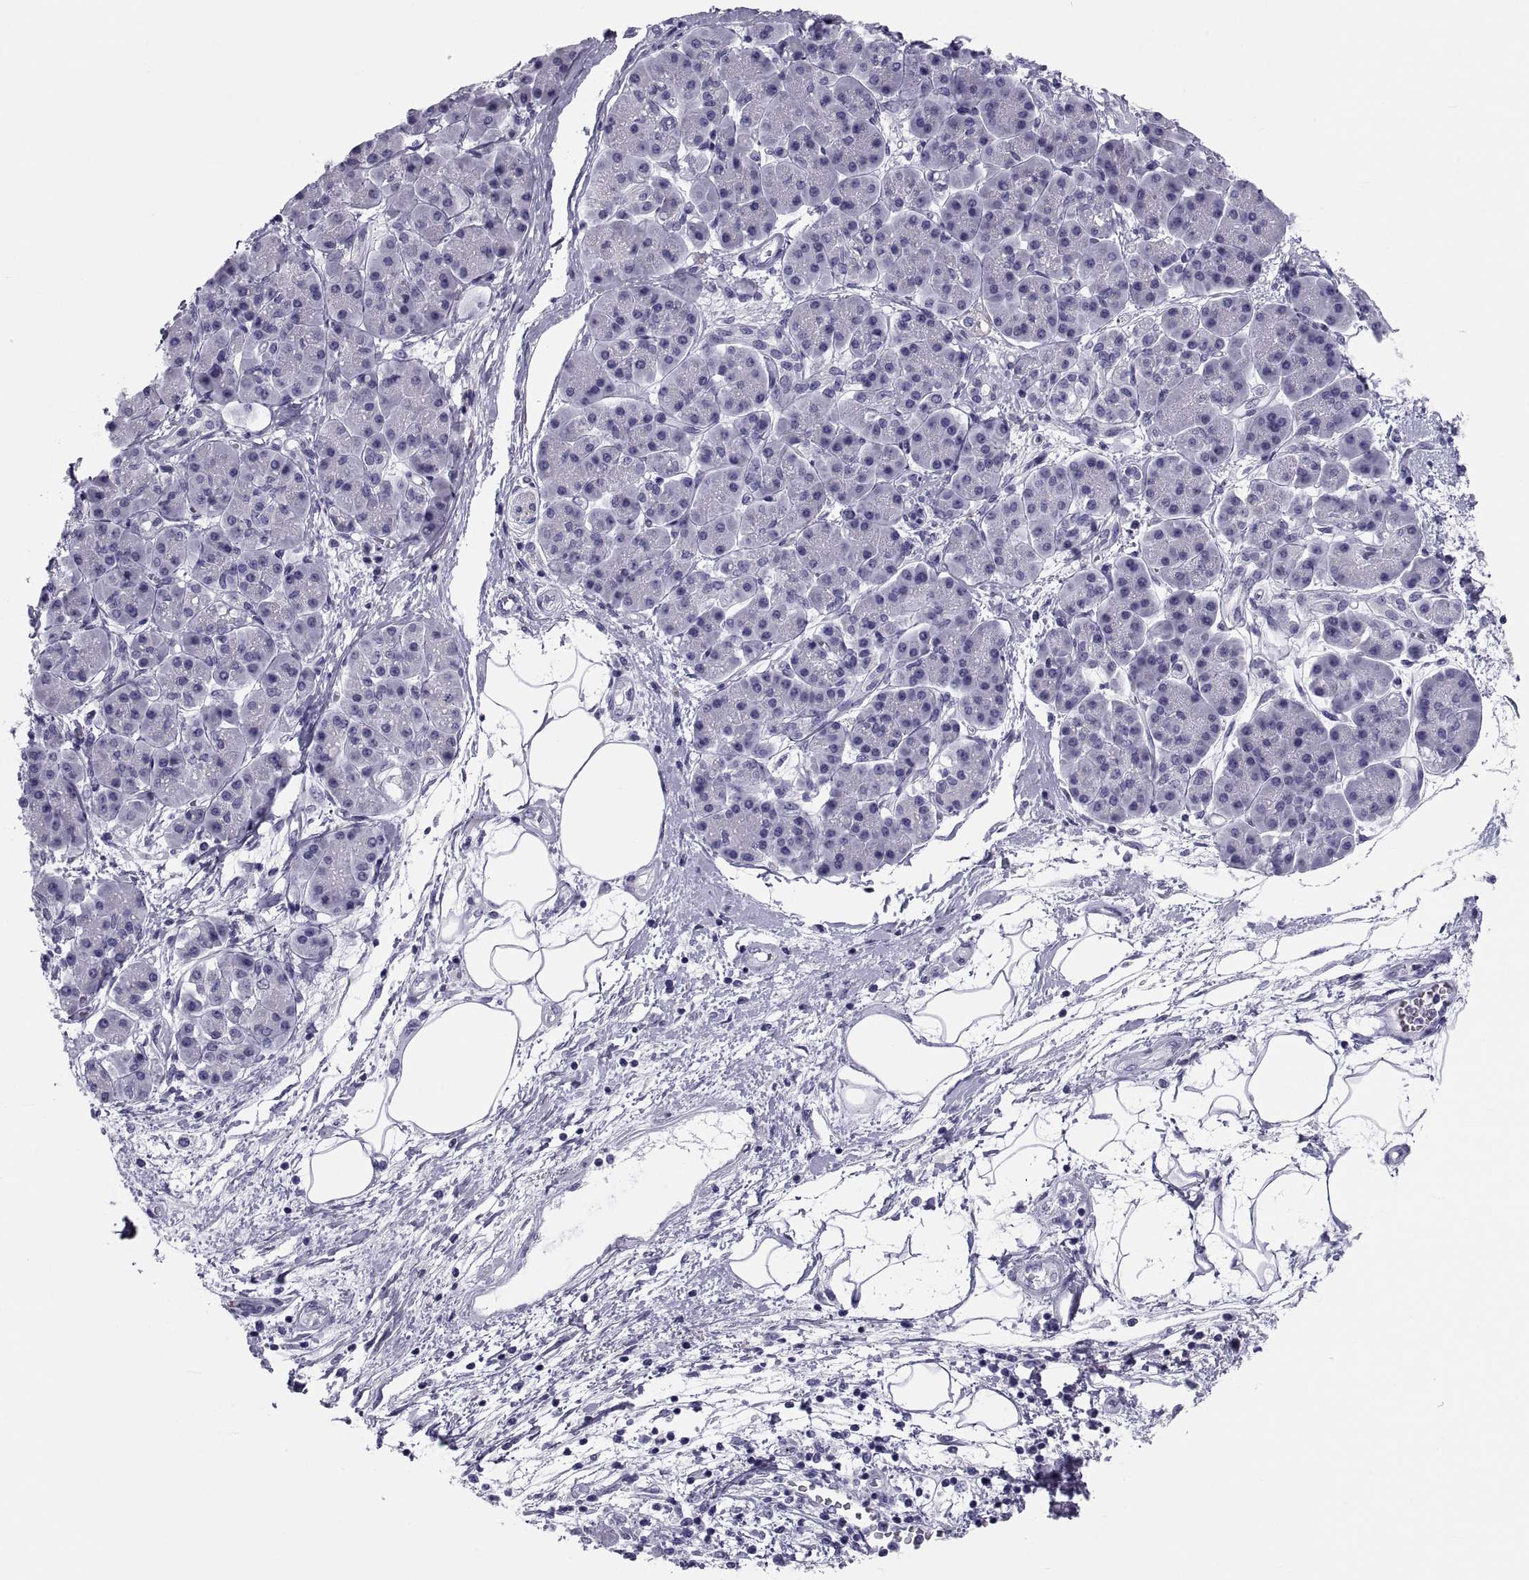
{"staining": {"intensity": "negative", "quantity": "none", "location": "none"}, "tissue": "pancreatic cancer", "cell_type": "Tumor cells", "image_type": "cancer", "snomed": [{"axis": "morphology", "description": "Adenocarcinoma, NOS"}, {"axis": "topography", "description": "Pancreas"}], "caption": "The photomicrograph shows no staining of tumor cells in pancreatic adenocarcinoma.", "gene": "DEFB129", "patient": {"sex": "female", "age": 73}}